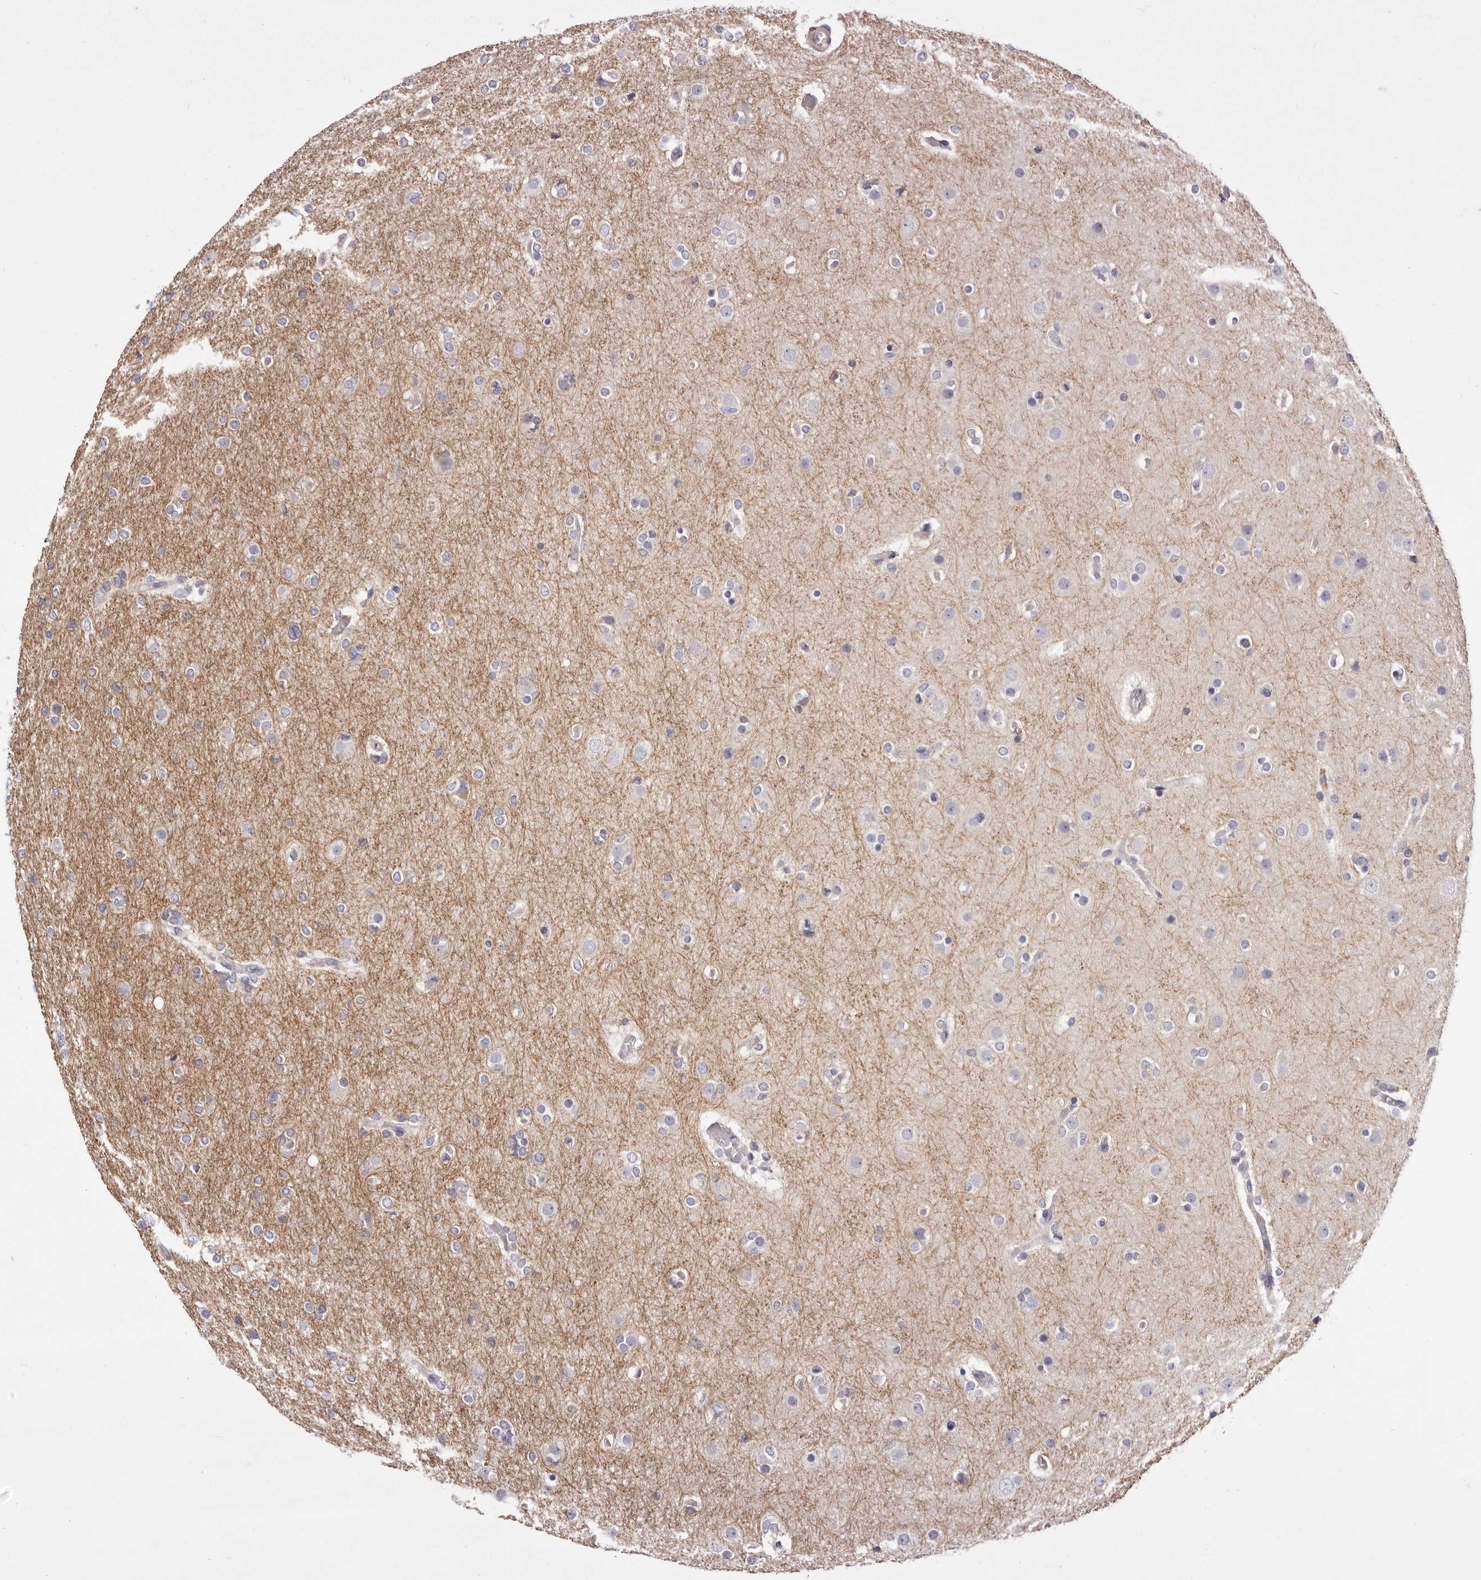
{"staining": {"intensity": "negative", "quantity": "none", "location": "none"}, "tissue": "glioma", "cell_type": "Tumor cells", "image_type": "cancer", "snomed": [{"axis": "morphology", "description": "Glioma, malignant, High grade"}, {"axis": "topography", "description": "Cerebral cortex"}], "caption": "Malignant glioma (high-grade) was stained to show a protein in brown. There is no significant staining in tumor cells.", "gene": "S1PR5", "patient": {"sex": "female", "age": 36}}